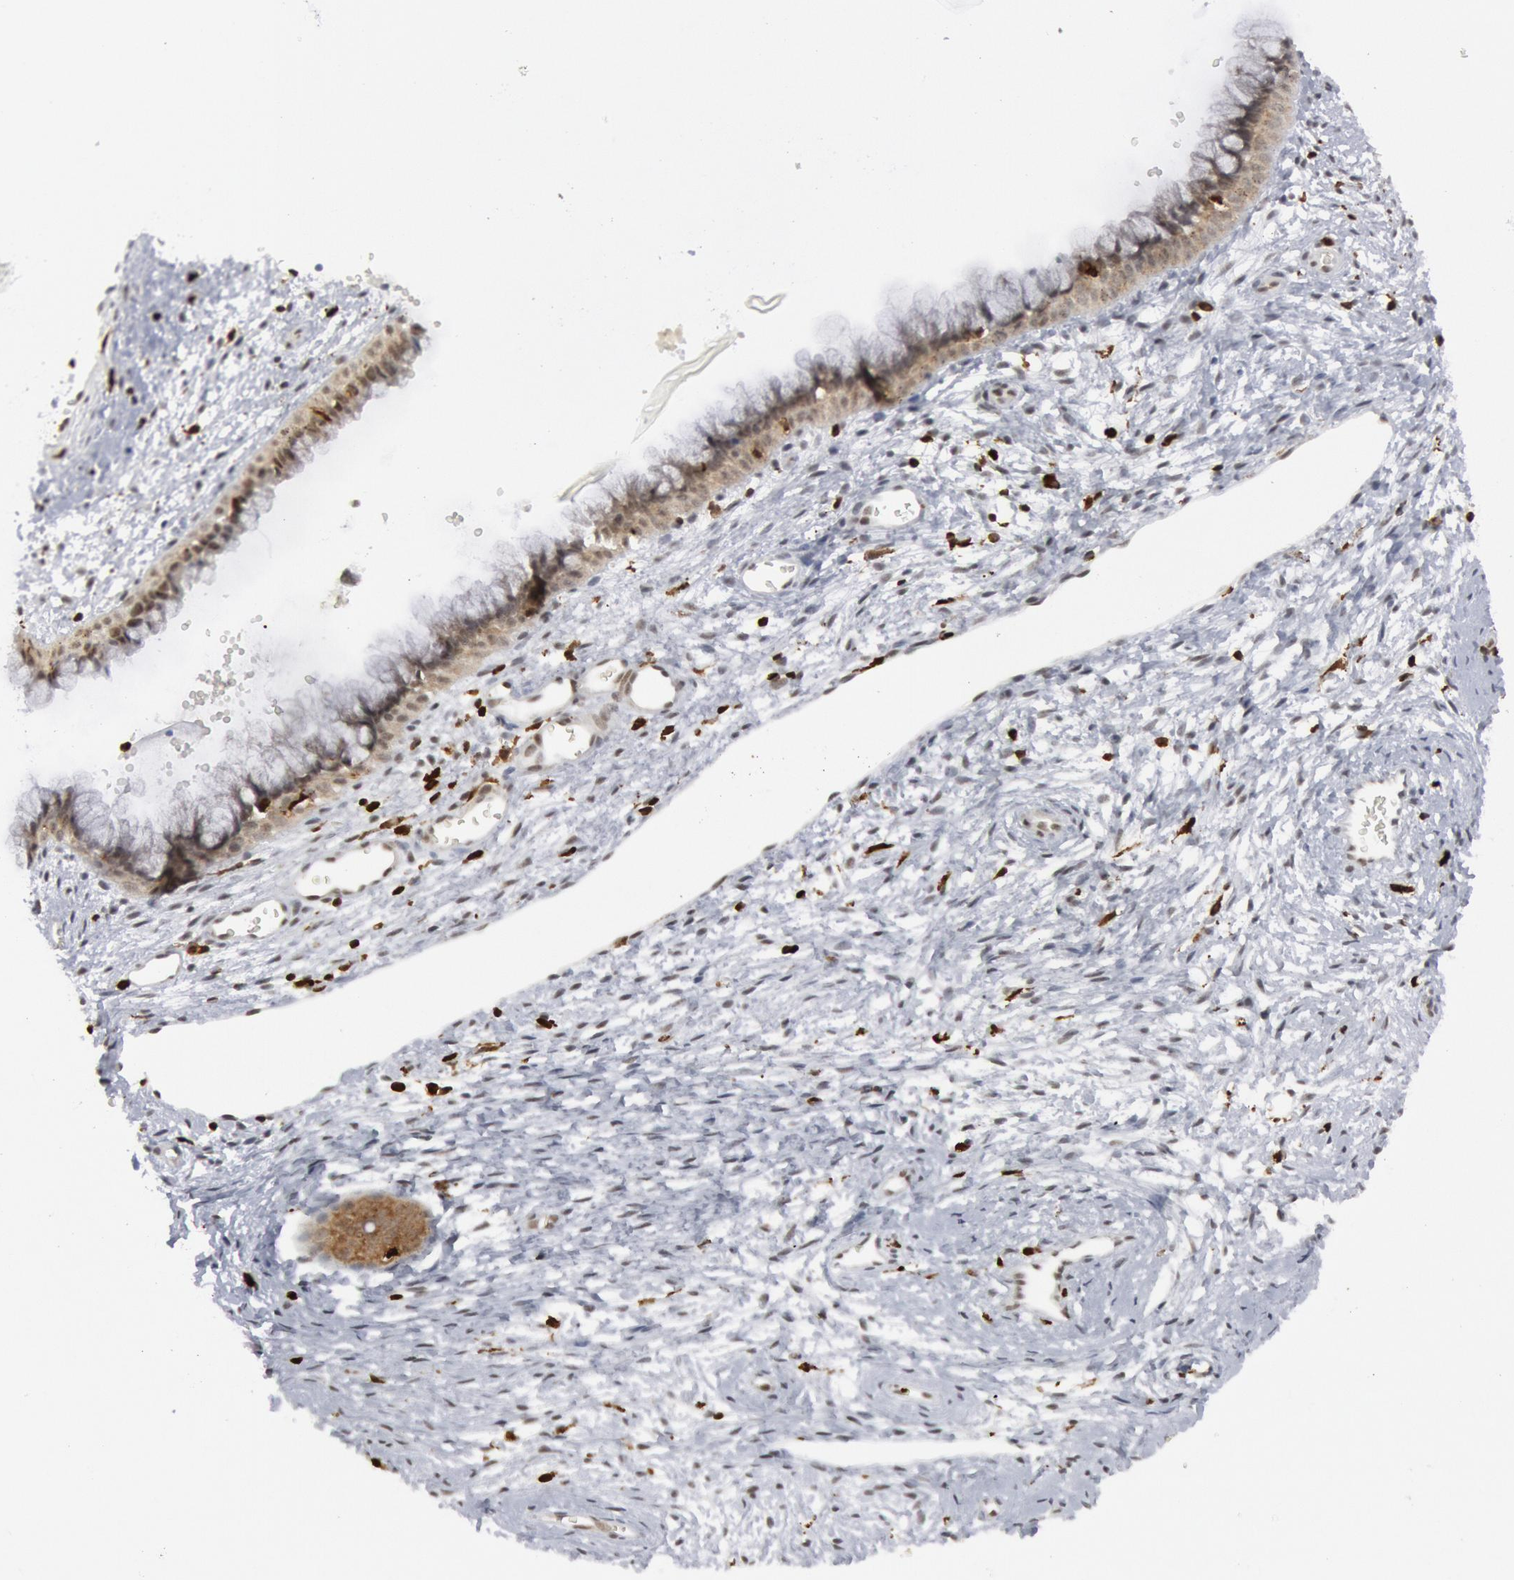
{"staining": {"intensity": "weak", "quantity": ">75%", "location": "cytoplasmic/membranous"}, "tissue": "cervix", "cell_type": "Glandular cells", "image_type": "normal", "snomed": [{"axis": "morphology", "description": "Normal tissue, NOS"}, {"axis": "topography", "description": "Cervix"}], "caption": "The micrograph shows immunohistochemical staining of normal cervix. There is weak cytoplasmic/membranous staining is seen in about >75% of glandular cells. (IHC, brightfield microscopy, high magnification).", "gene": "PTPN6", "patient": {"sex": "female", "age": 39}}